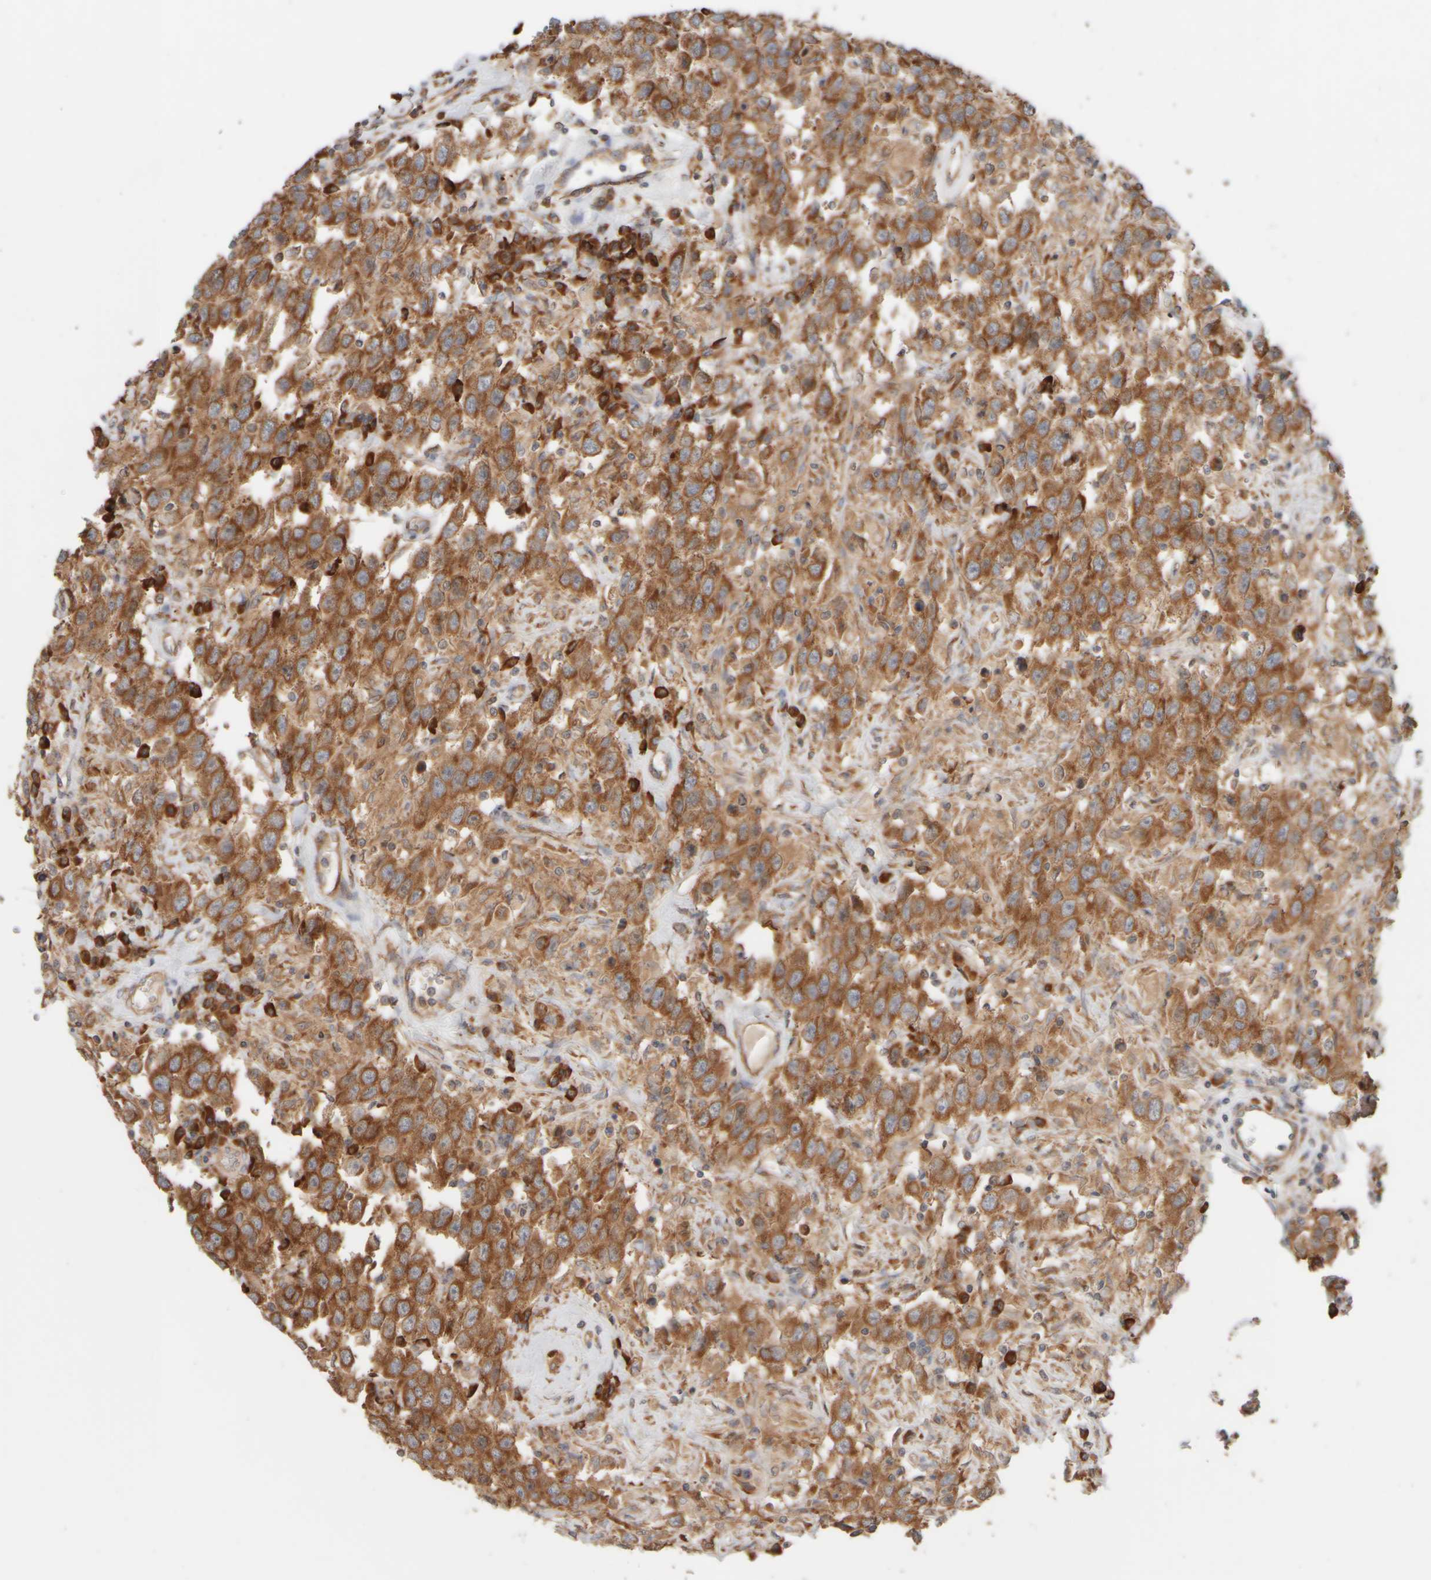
{"staining": {"intensity": "moderate", "quantity": ">75%", "location": "cytoplasmic/membranous"}, "tissue": "testis cancer", "cell_type": "Tumor cells", "image_type": "cancer", "snomed": [{"axis": "morphology", "description": "Seminoma, NOS"}, {"axis": "topography", "description": "Testis"}], "caption": "Immunohistochemistry (IHC) of testis cancer shows medium levels of moderate cytoplasmic/membranous expression in about >75% of tumor cells.", "gene": "EIF2B3", "patient": {"sex": "male", "age": 41}}